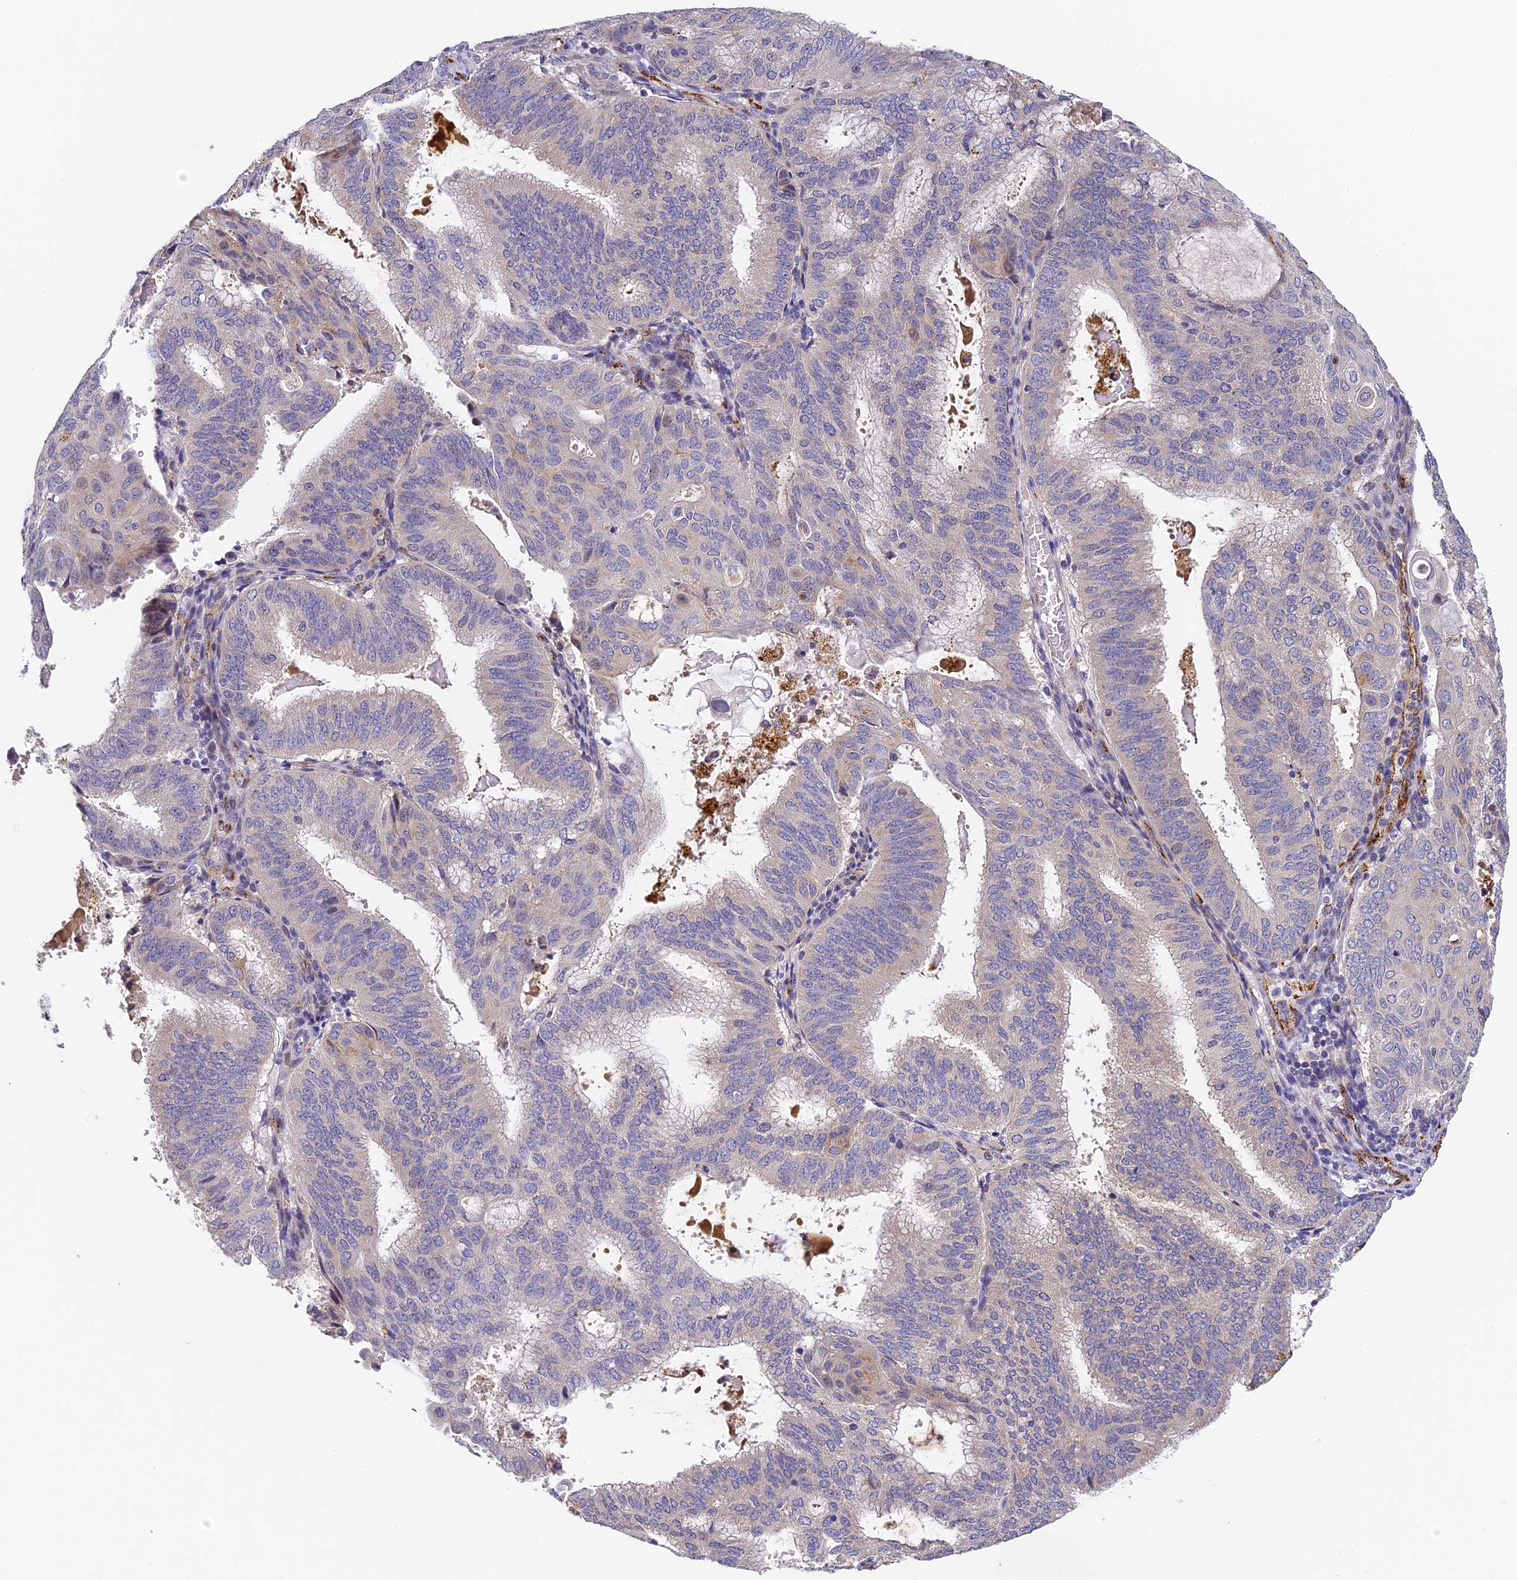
{"staining": {"intensity": "moderate", "quantity": "<25%", "location": "cytoplasmic/membranous"}, "tissue": "endometrial cancer", "cell_type": "Tumor cells", "image_type": "cancer", "snomed": [{"axis": "morphology", "description": "Adenocarcinoma, NOS"}, {"axis": "topography", "description": "Endometrium"}], "caption": "Immunohistochemical staining of endometrial cancer (adenocarcinoma) reveals moderate cytoplasmic/membranous protein expression in about <25% of tumor cells.", "gene": "DNAAF10", "patient": {"sex": "female", "age": 49}}